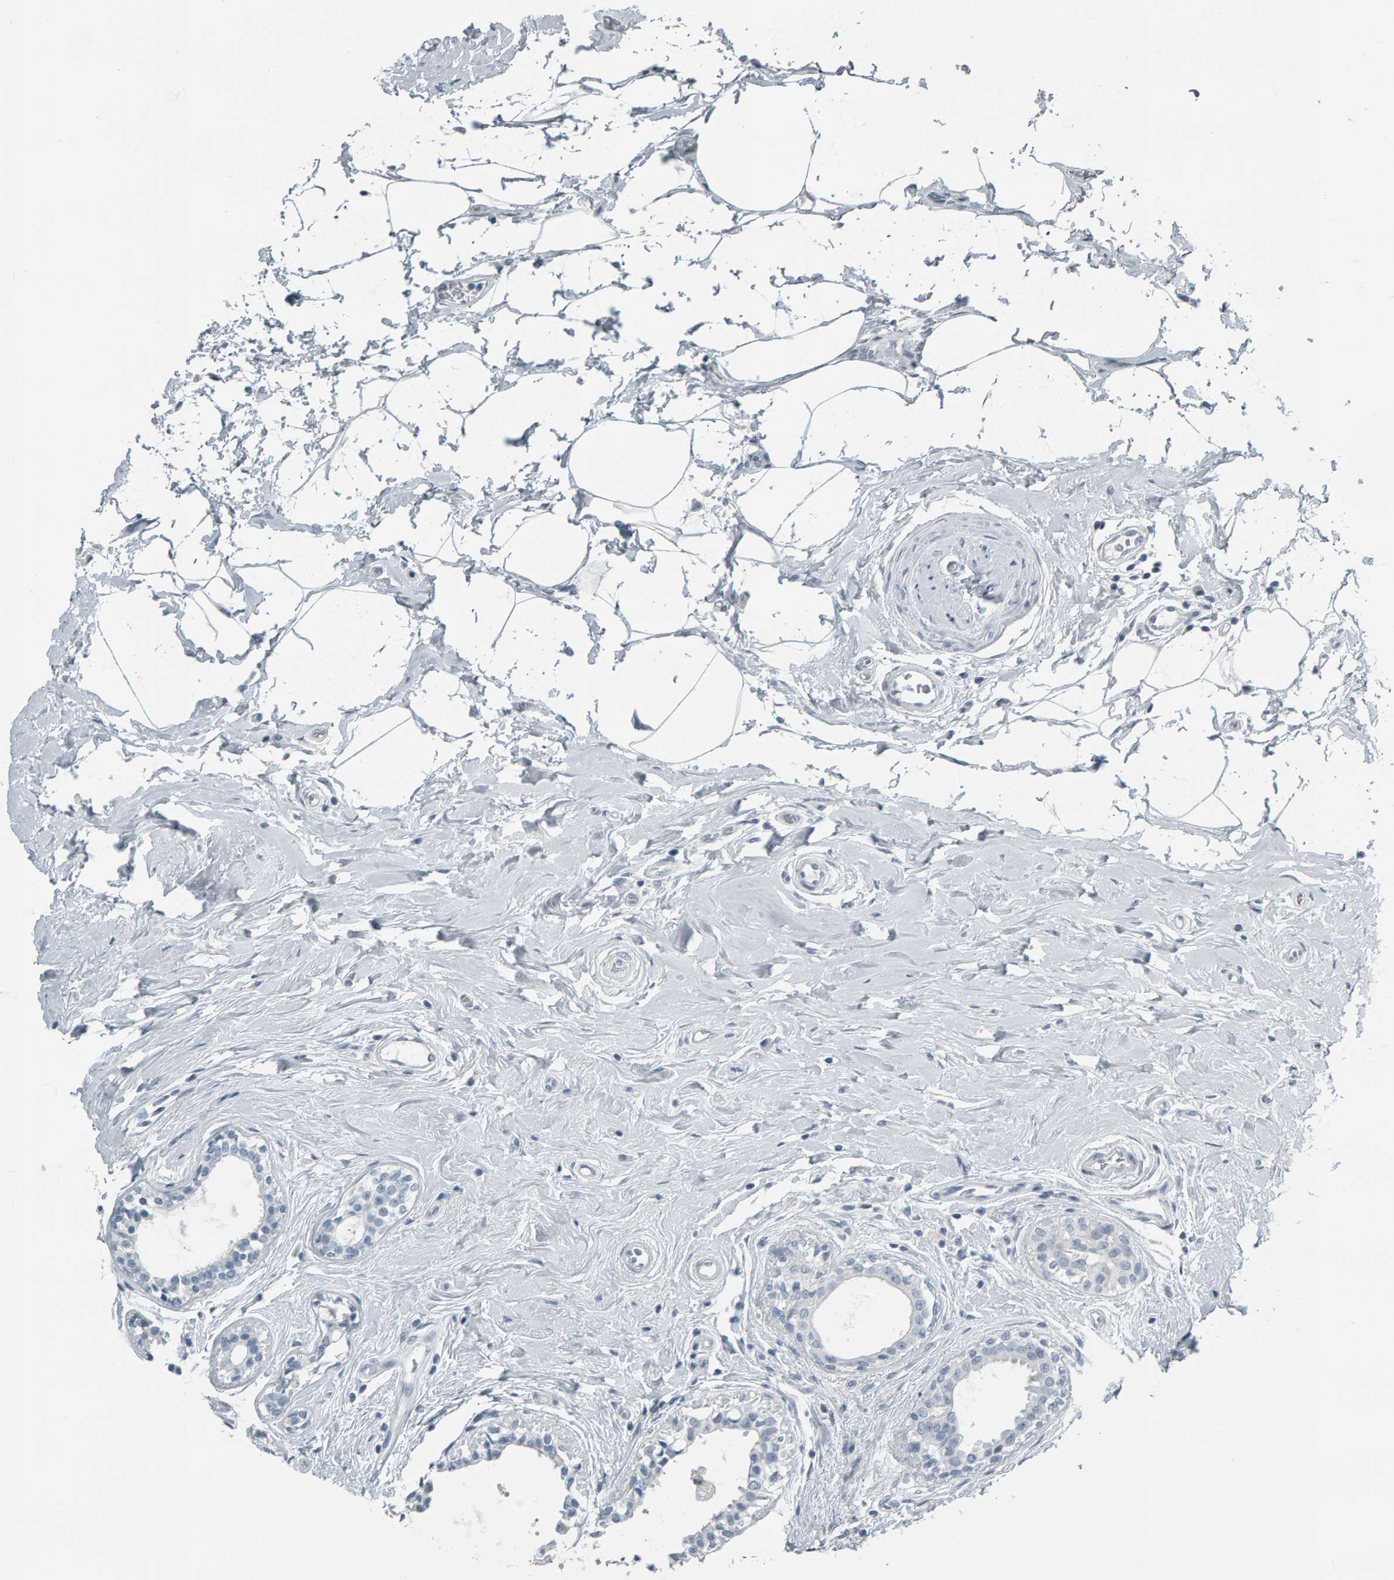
{"staining": {"intensity": "negative", "quantity": "none", "location": "none"}, "tissue": "breast cancer", "cell_type": "Tumor cells", "image_type": "cancer", "snomed": [{"axis": "morphology", "description": "Duct carcinoma"}, {"axis": "topography", "description": "Breast"}], "caption": "This is an immunohistochemistry histopathology image of human intraductal carcinoma (breast). There is no staining in tumor cells.", "gene": "PYY", "patient": {"sex": "female", "age": 55}}